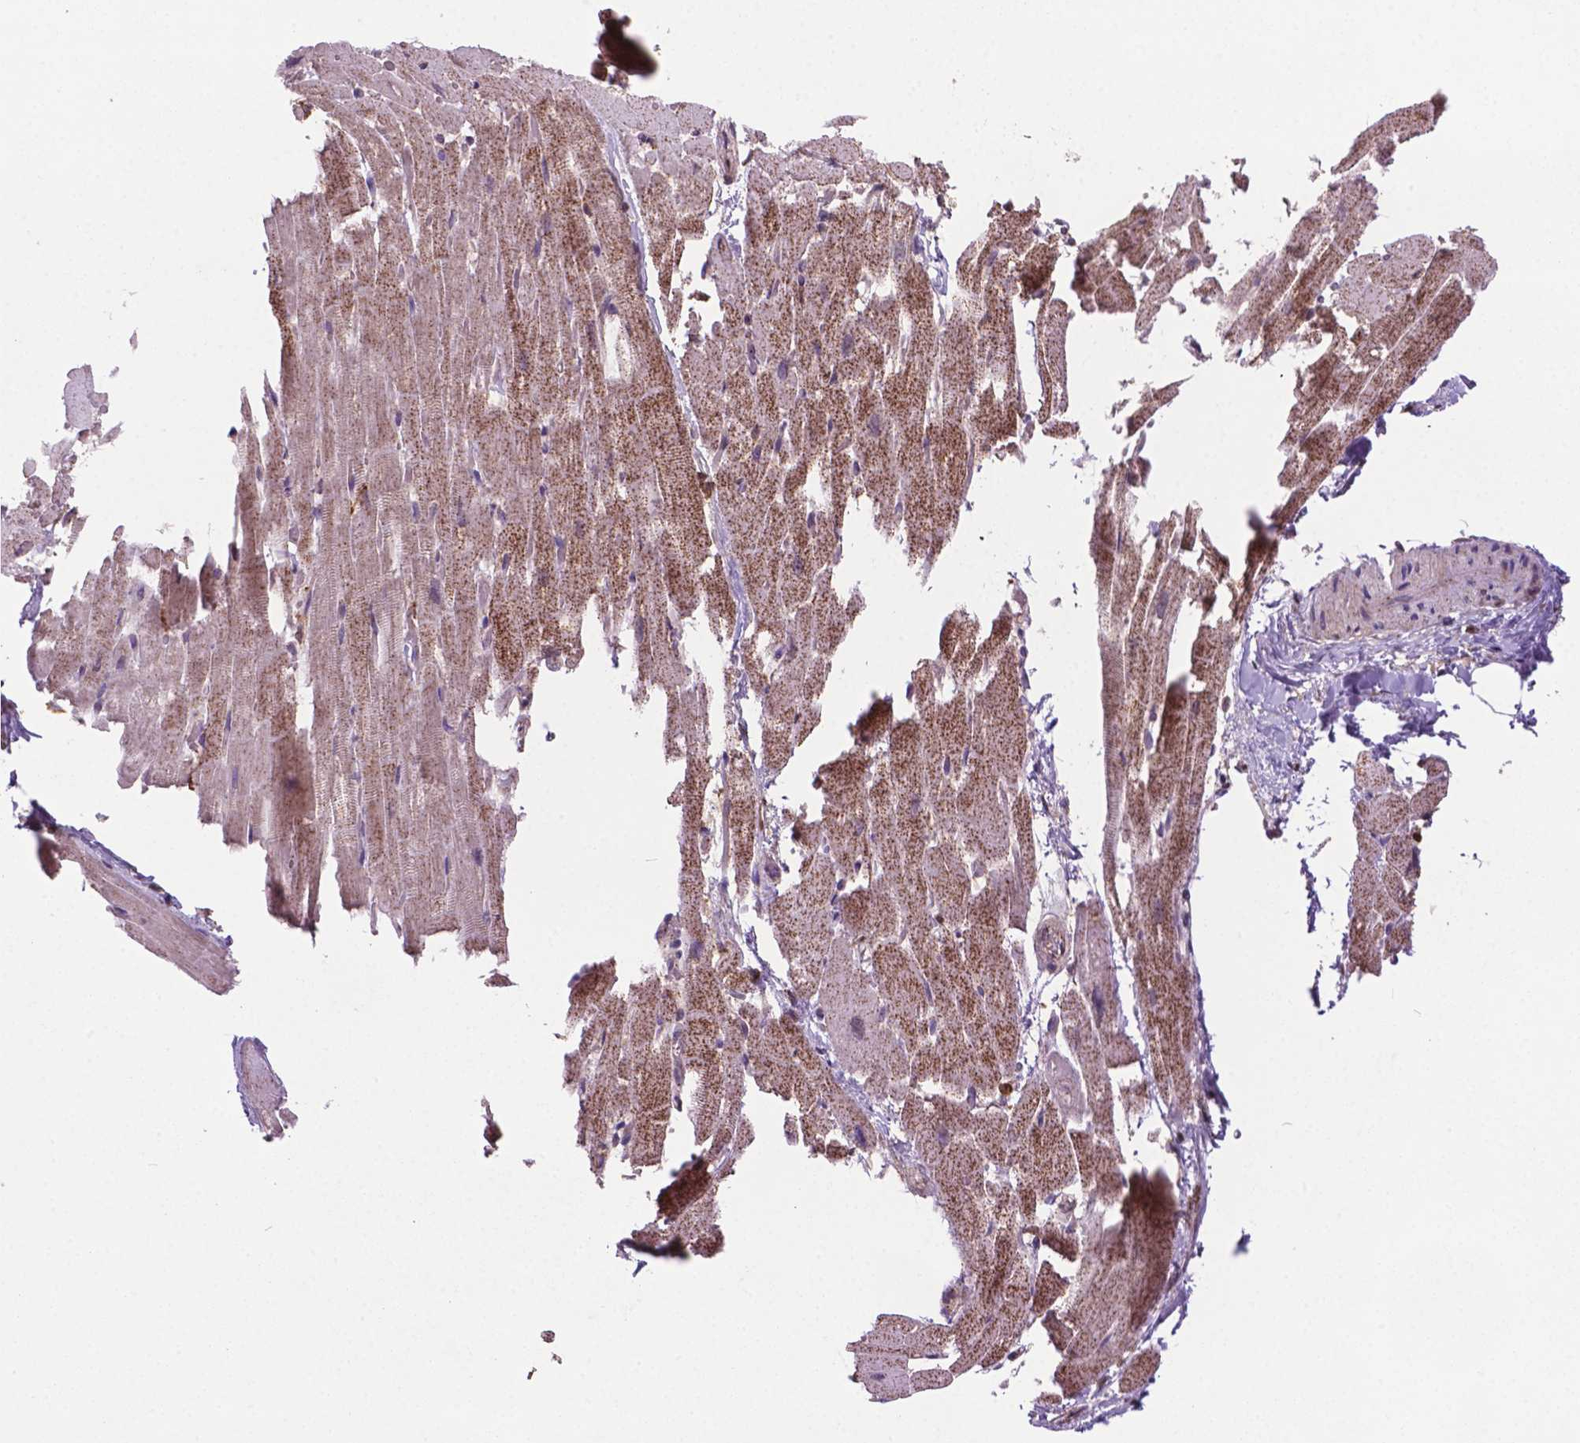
{"staining": {"intensity": "weak", "quantity": ">75%", "location": "cytoplasmic/membranous"}, "tissue": "heart muscle", "cell_type": "Cardiomyocytes", "image_type": "normal", "snomed": [{"axis": "morphology", "description": "Normal tissue, NOS"}, {"axis": "topography", "description": "Heart"}], "caption": "Protein staining of unremarkable heart muscle shows weak cytoplasmic/membranous positivity in approximately >75% of cardiomyocytes. The protein is shown in brown color, while the nuclei are stained blue.", "gene": "PLIN3", "patient": {"sex": "male", "age": 37}}